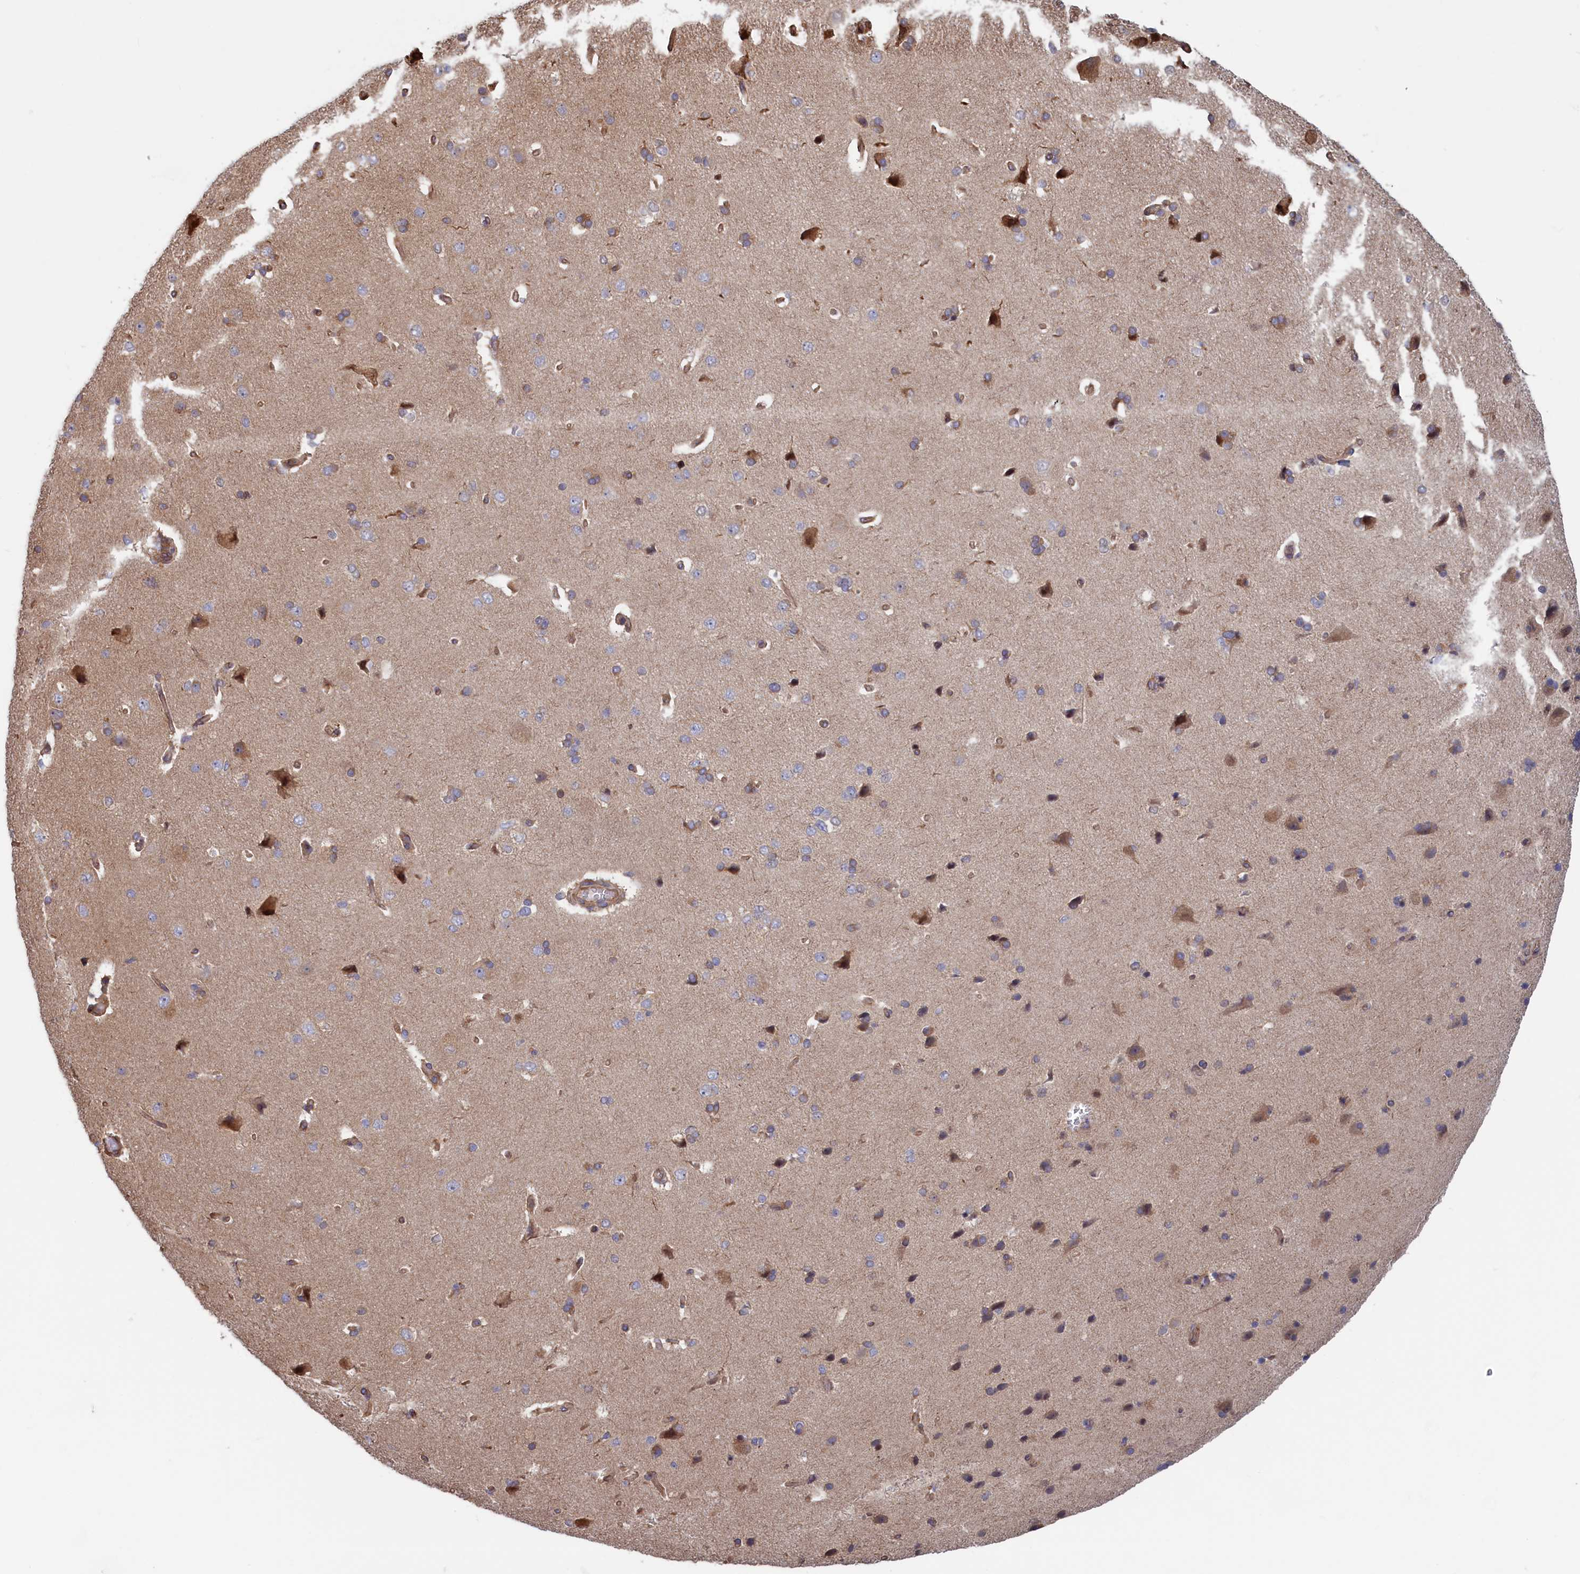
{"staining": {"intensity": "moderate", "quantity": "25%-75%", "location": "cytoplasmic/membranous"}, "tissue": "cerebral cortex", "cell_type": "Endothelial cells", "image_type": "normal", "snomed": [{"axis": "morphology", "description": "Normal tissue, NOS"}, {"axis": "topography", "description": "Cerebral cortex"}], "caption": "High-power microscopy captured an immunohistochemistry (IHC) photomicrograph of unremarkable cerebral cortex, revealing moderate cytoplasmic/membranous positivity in approximately 25%-75% of endothelial cells.", "gene": "RILPL1", "patient": {"sex": "male", "age": 62}}